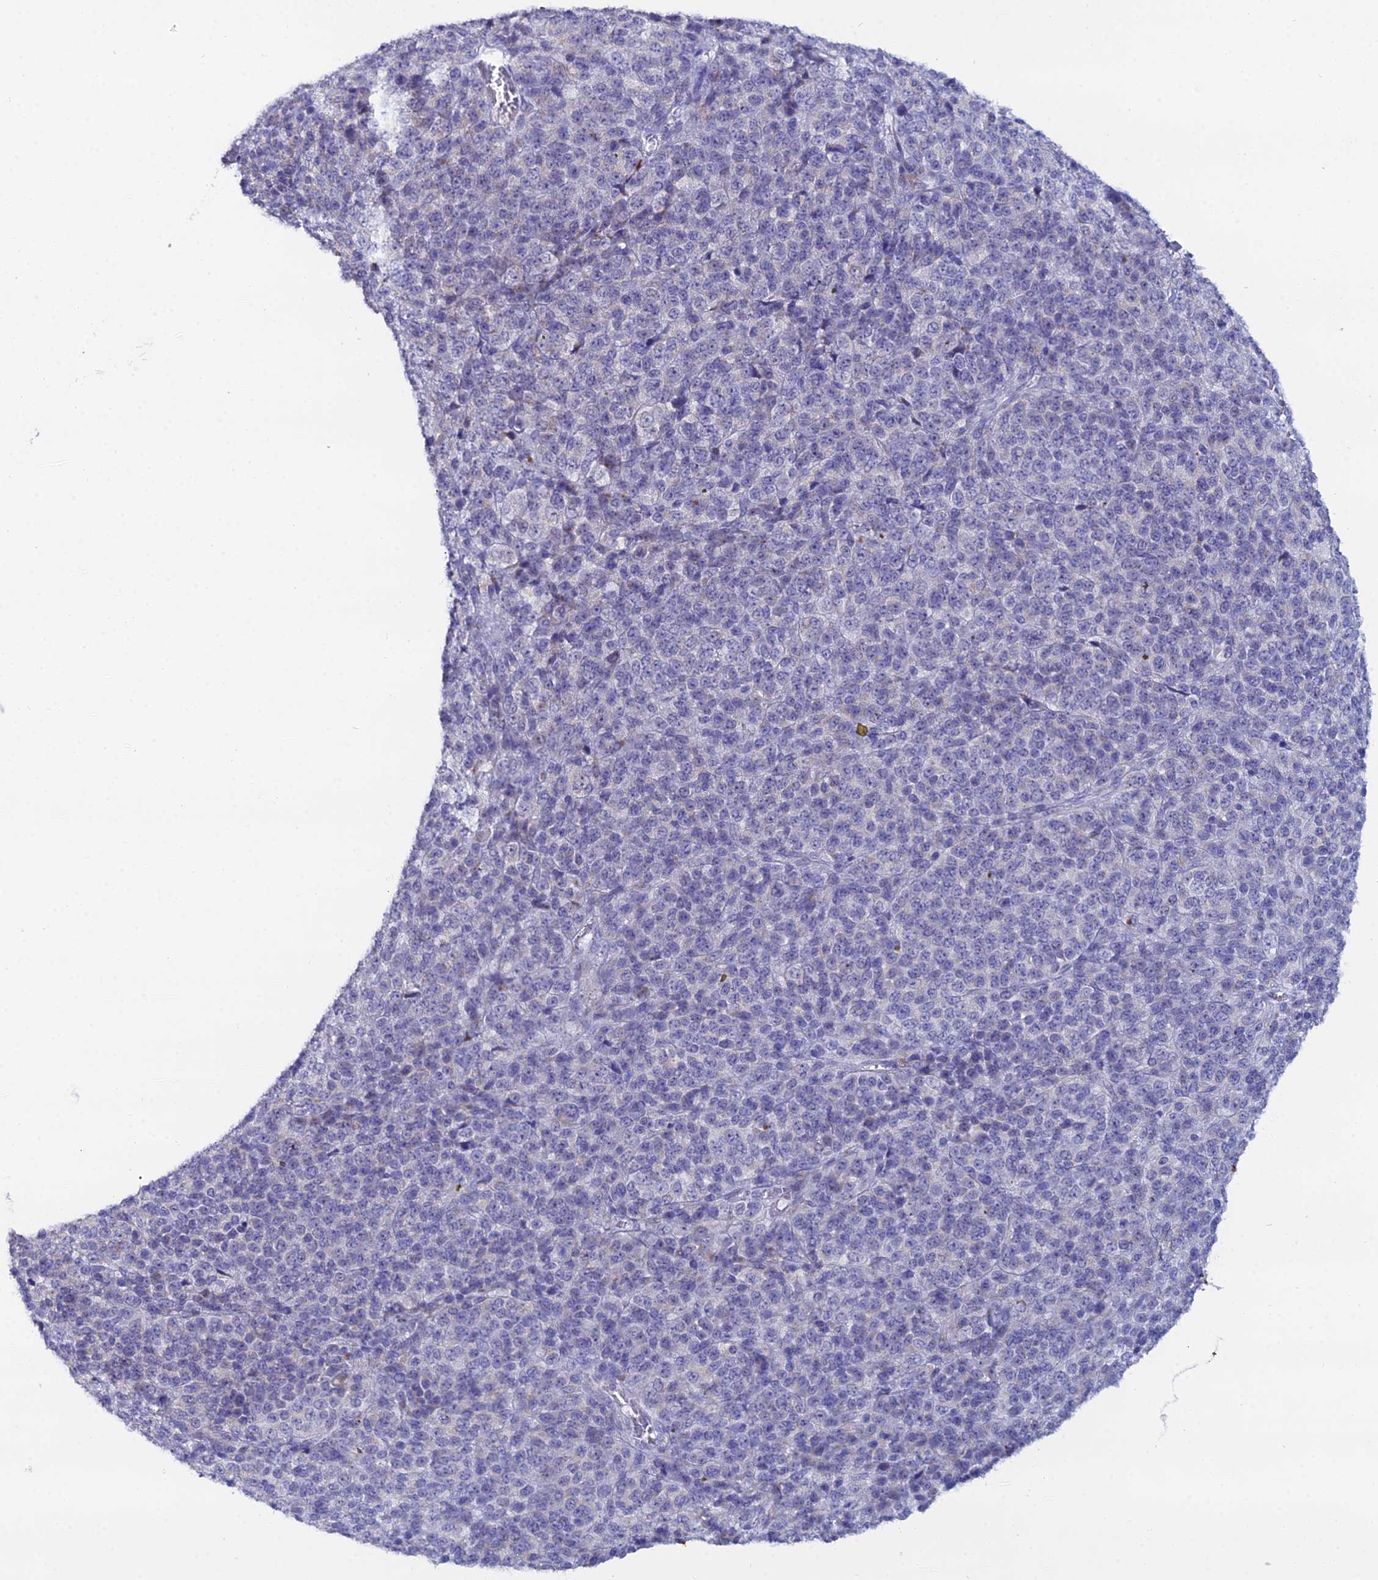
{"staining": {"intensity": "weak", "quantity": "<25%", "location": "cytoplasmic/membranous"}, "tissue": "melanoma", "cell_type": "Tumor cells", "image_type": "cancer", "snomed": [{"axis": "morphology", "description": "Malignant melanoma, Metastatic site"}, {"axis": "topography", "description": "Brain"}], "caption": "Immunohistochemistry (IHC) histopathology image of malignant melanoma (metastatic site) stained for a protein (brown), which exhibits no staining in tumor cells.", "gene": "DHX34", "patient": {"sex": "female", "age": 56}}